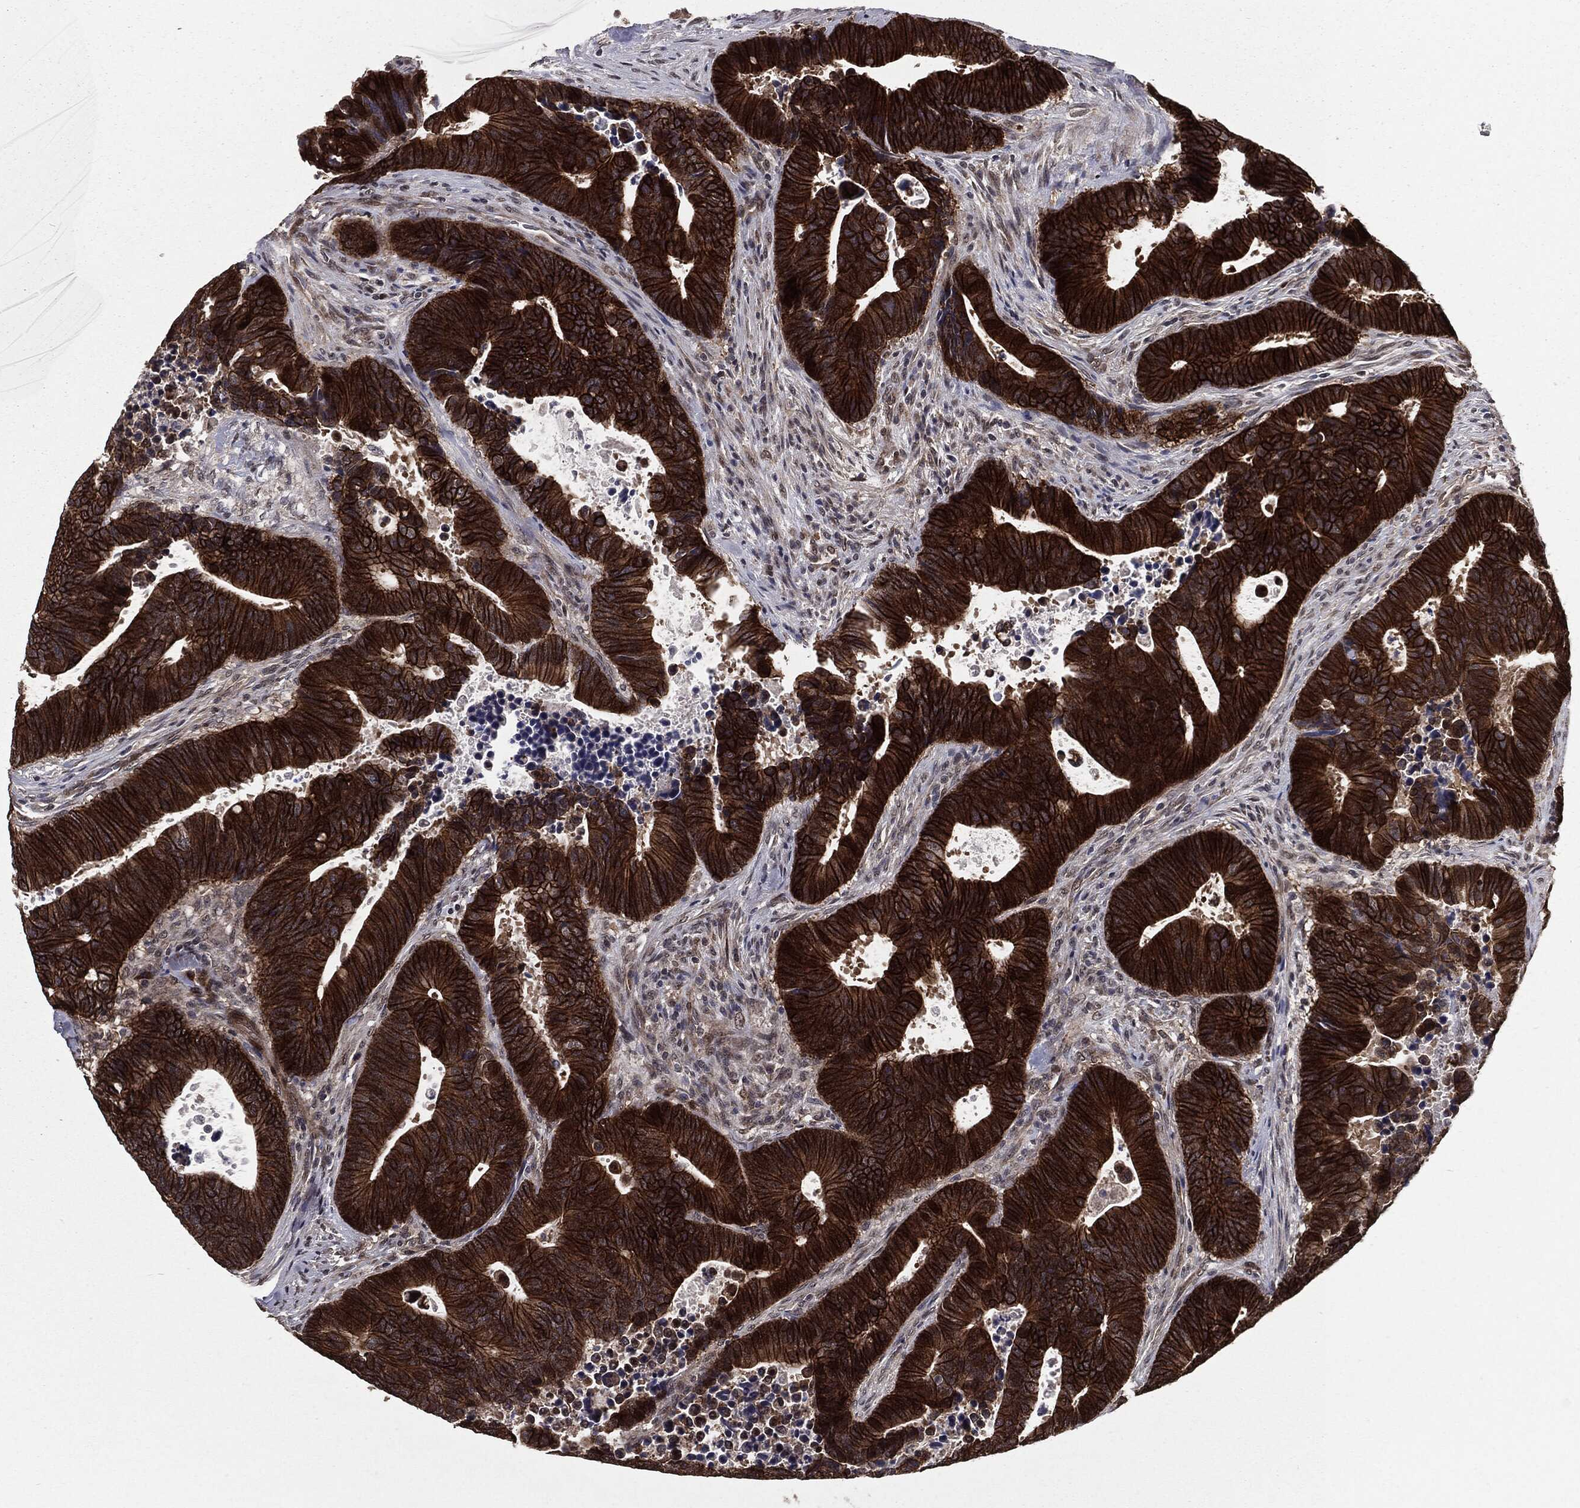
{"staining": {"intensity": "strong", "quantity": ">75%", "location": "cytoplasmic/membranous"}, "tissue": "colorectal cancer", "cell_type": "Tumor cells", "image_type": "cancer", "snomed": [{"axis": "morphology", "description": "Adenocarcinoma, NOS"}, {"axis": "topography", "description": "Colon"}], "caption": "This photomicrograph exhibits adenocarcinoma (colorectal) stained with immunohistochemistry to label a protein in brown. The cytoplasmic/membranous of tumor cells show strong positivity for the protein. Nuclei are counter-stained blue.", "gene": "PTPA", "patient": {"sex": "male", "age": 75}}